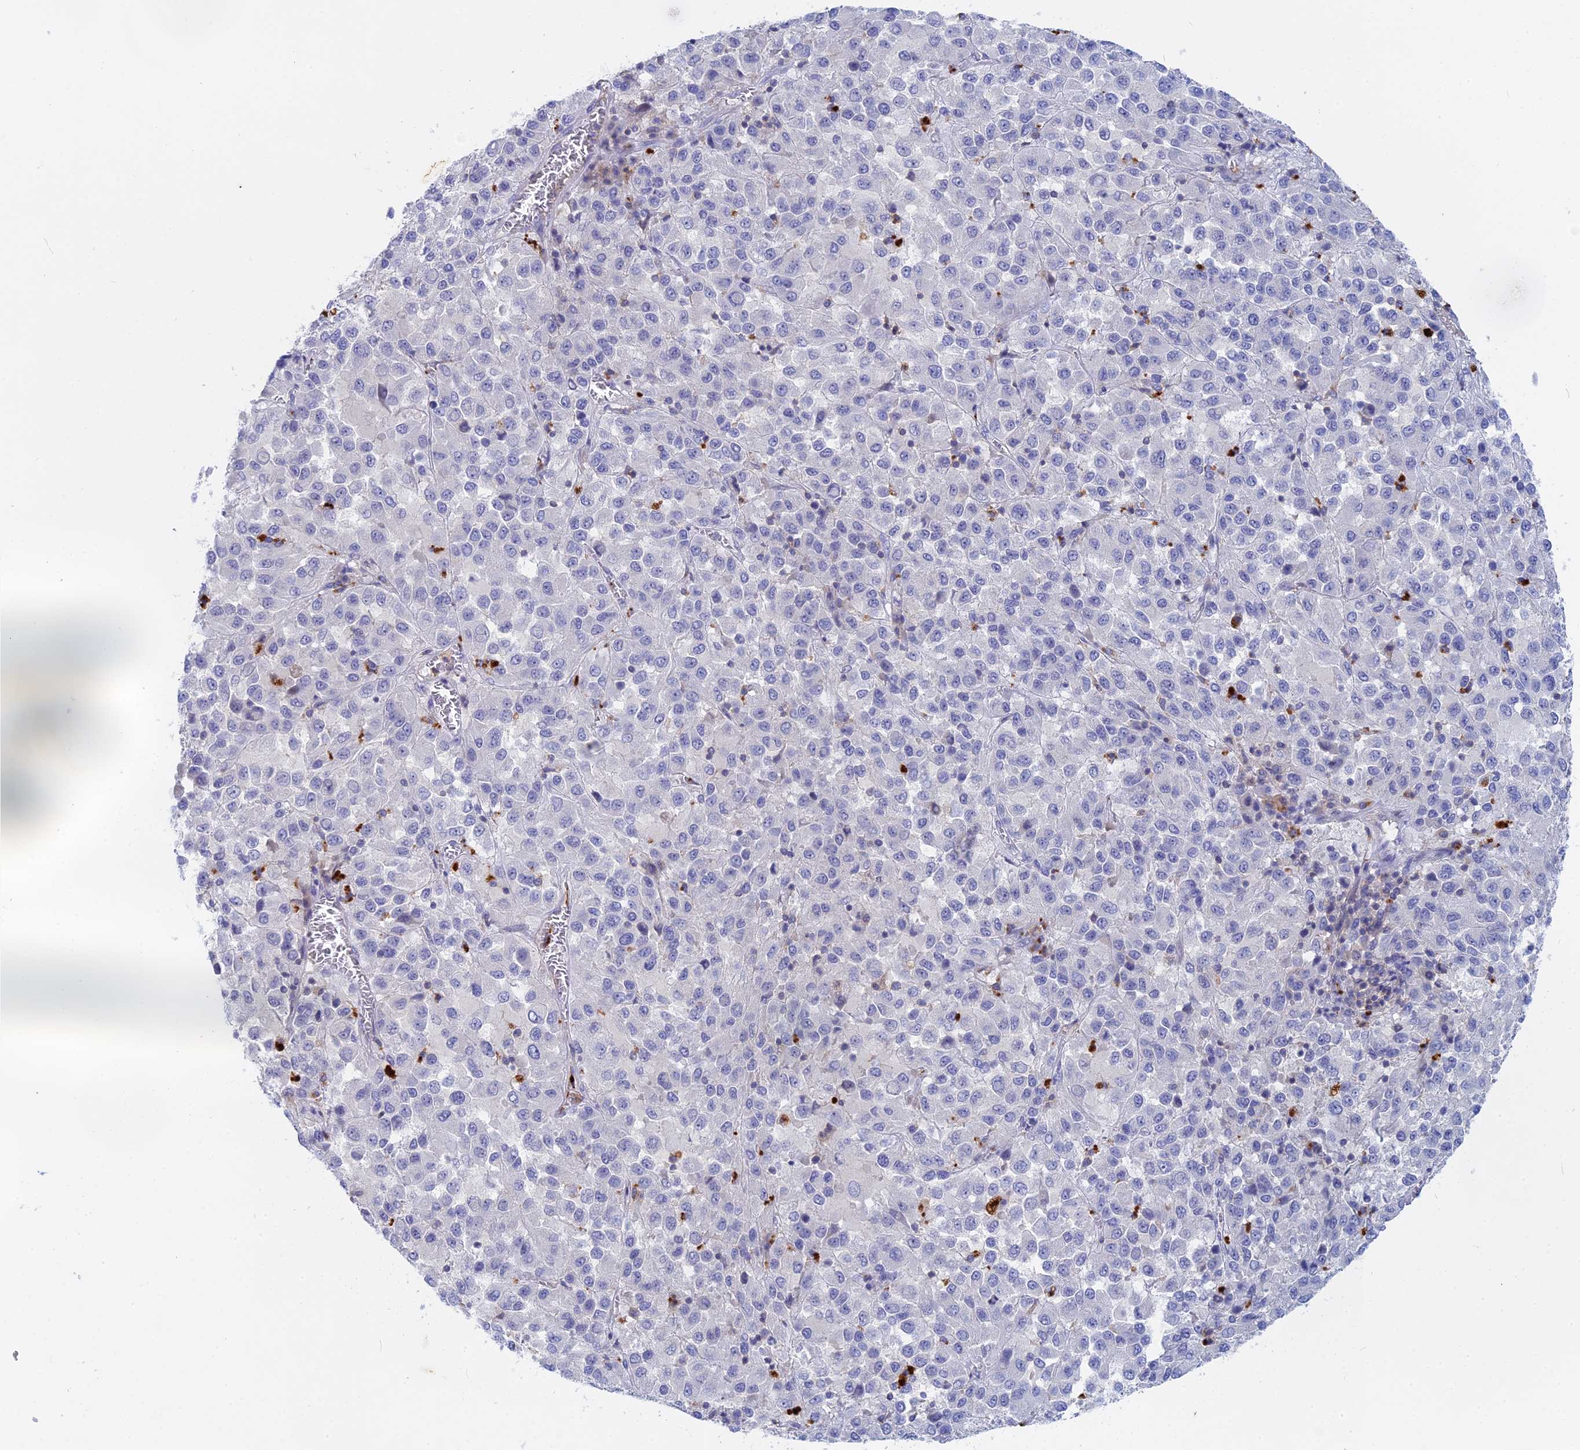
{"staining": {"intensity": "negative", "quantity": "none", "location": "none"}, "tissue": "melanoma", "cell_type": "Tumor cells", "image_type": "cancer", "snomed": [{"axis": "morphology", "description": "Malignant melanoma, Metastatic site"}, {"axis": "topography", "description": "Lung"}], "caption": "Immunohistochemical staining of human malignant melanoma (metastatic site) exhibits no significant staining in tumor cells.", "gene": "ACP7", "patient": {"sex": "male", "age": 64}}